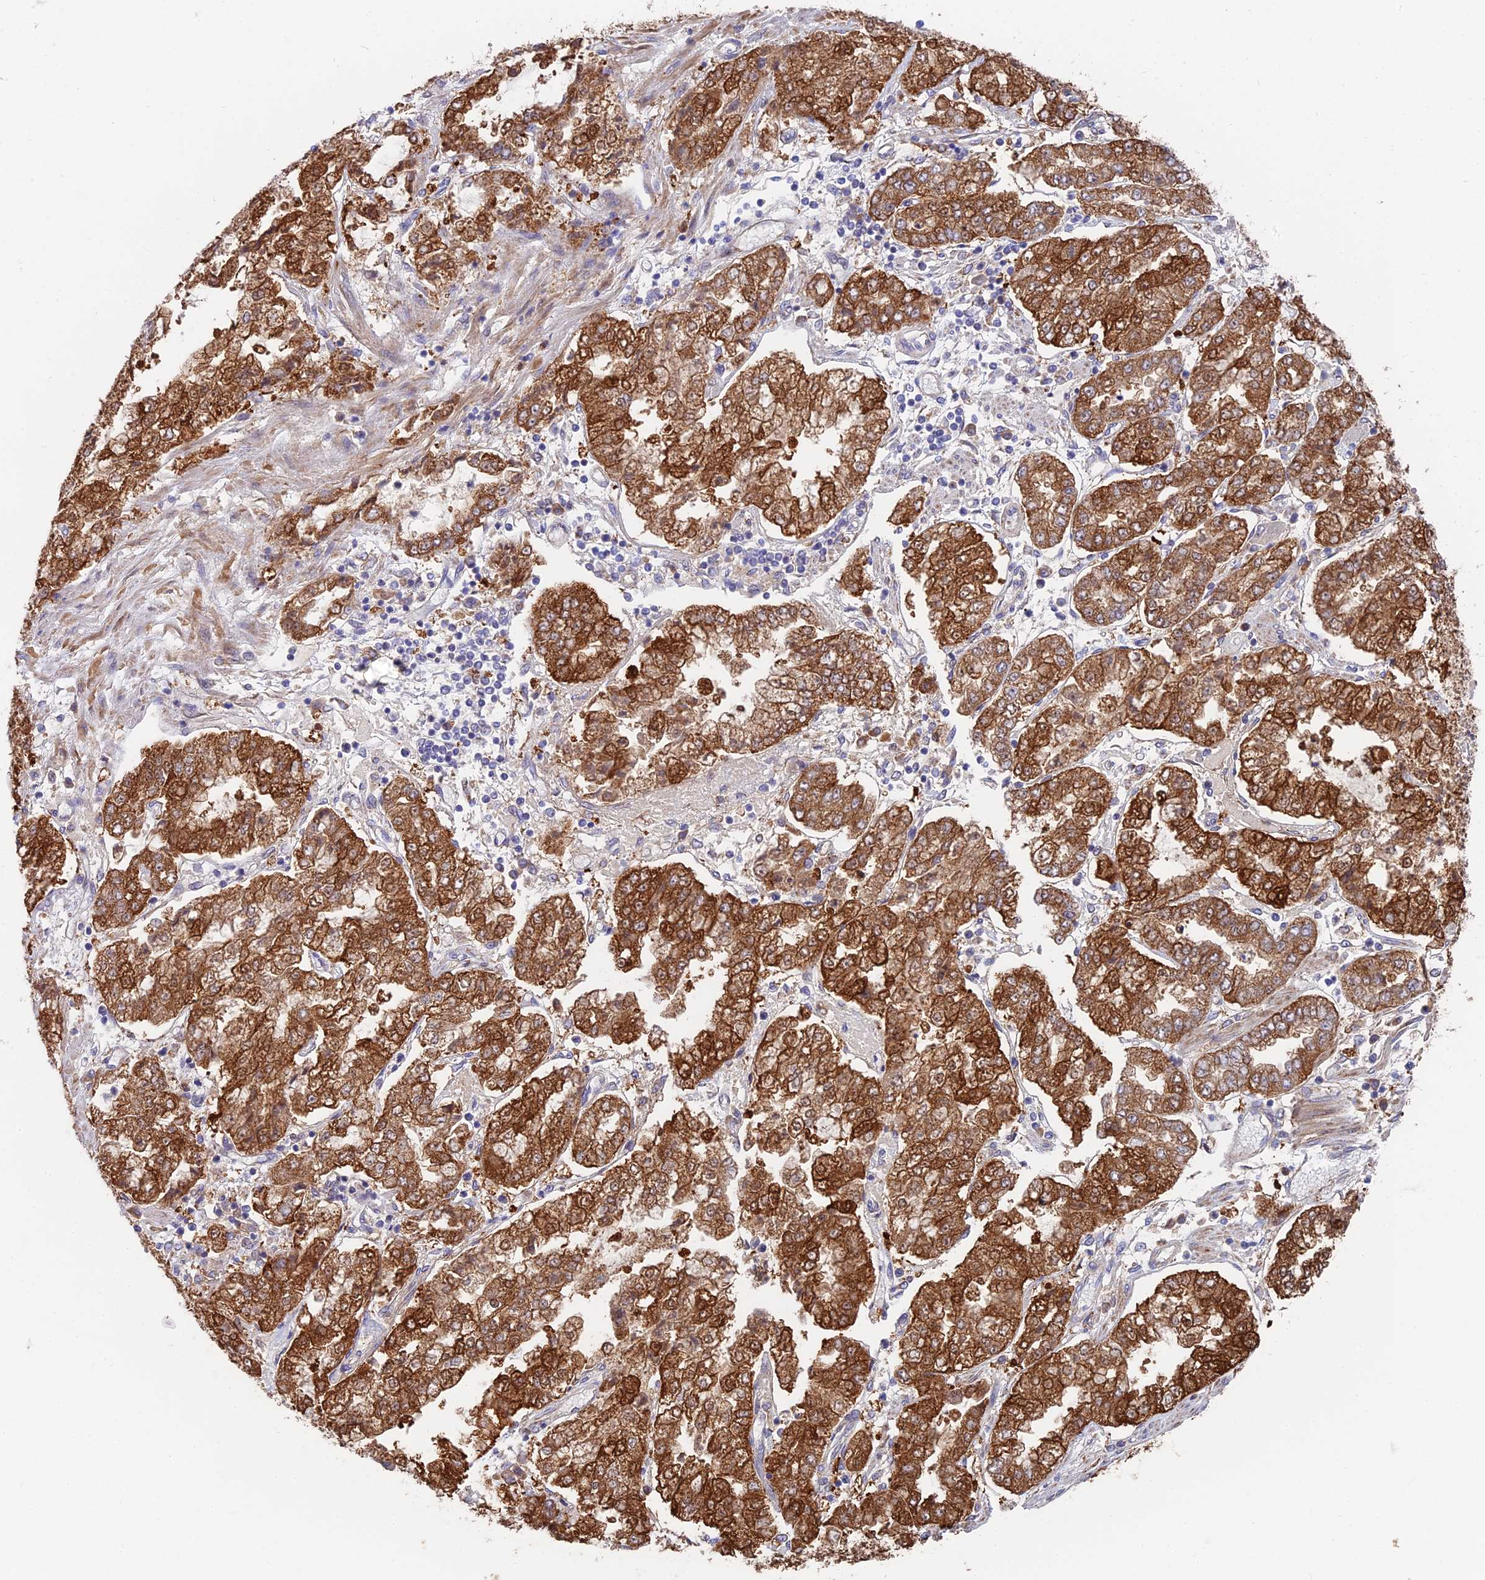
{"staining": {"intensity": "strong", "quantity": ">75%", "location": "cytoplasmic/membranous,nuclear"}, "tissue": "stomach cancer", "cell_type": "Tumor cells", "image_type": "cancer", "snomed": [{"axis": "morphology", "description": "Adenocarcinoma, NOS"}, {"axis": "topography", "description": "Stomach"}], "caption": "The image exhibits staining of stomach cancer, revealing strong cytoplasmic/membranous and nuclear protein positivity (brown color) within tumor cells.", "gene": "TIGD6", "patient": {"sex": "male", "age": 76}}